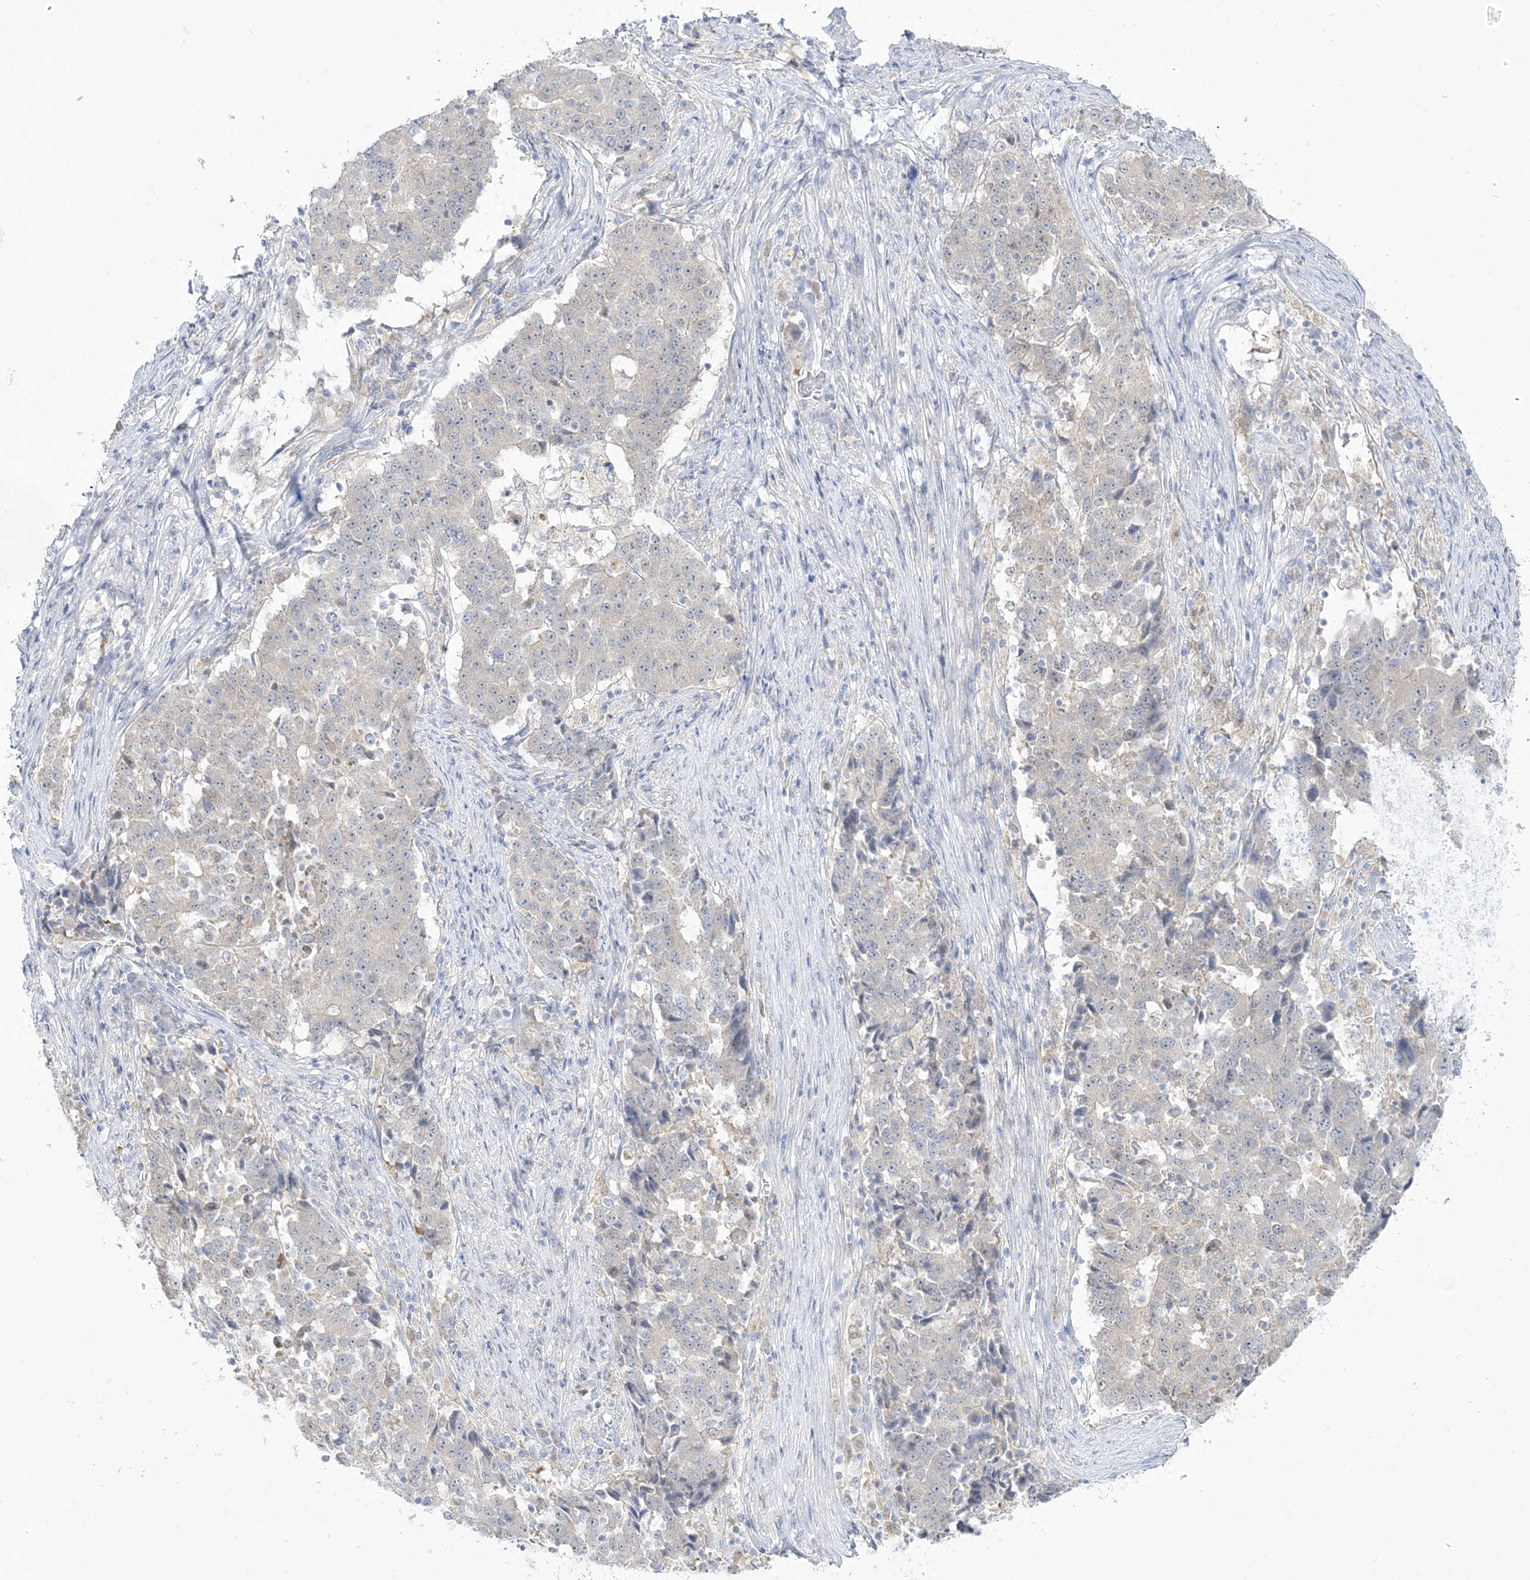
{"staining": {"intensity": "negative", "quantity": "none", "location": "none"}, "tissue": "stomach cancer", "cell_type": "Tumor cells", "image_type": "cancer", "snomed": [{"axis": "morphology", "description": "Adenocarcinoma, NOS"}, {"axis": "topography", "description": "Stomach"}], "caption": "A high-resolution micrograph shows immunohistochemistry staining of stomach cancer, which reveals no significant expression in tumor cells.", "gene": "PCBD1", "patient": {"sex": "male", "age": 59}}